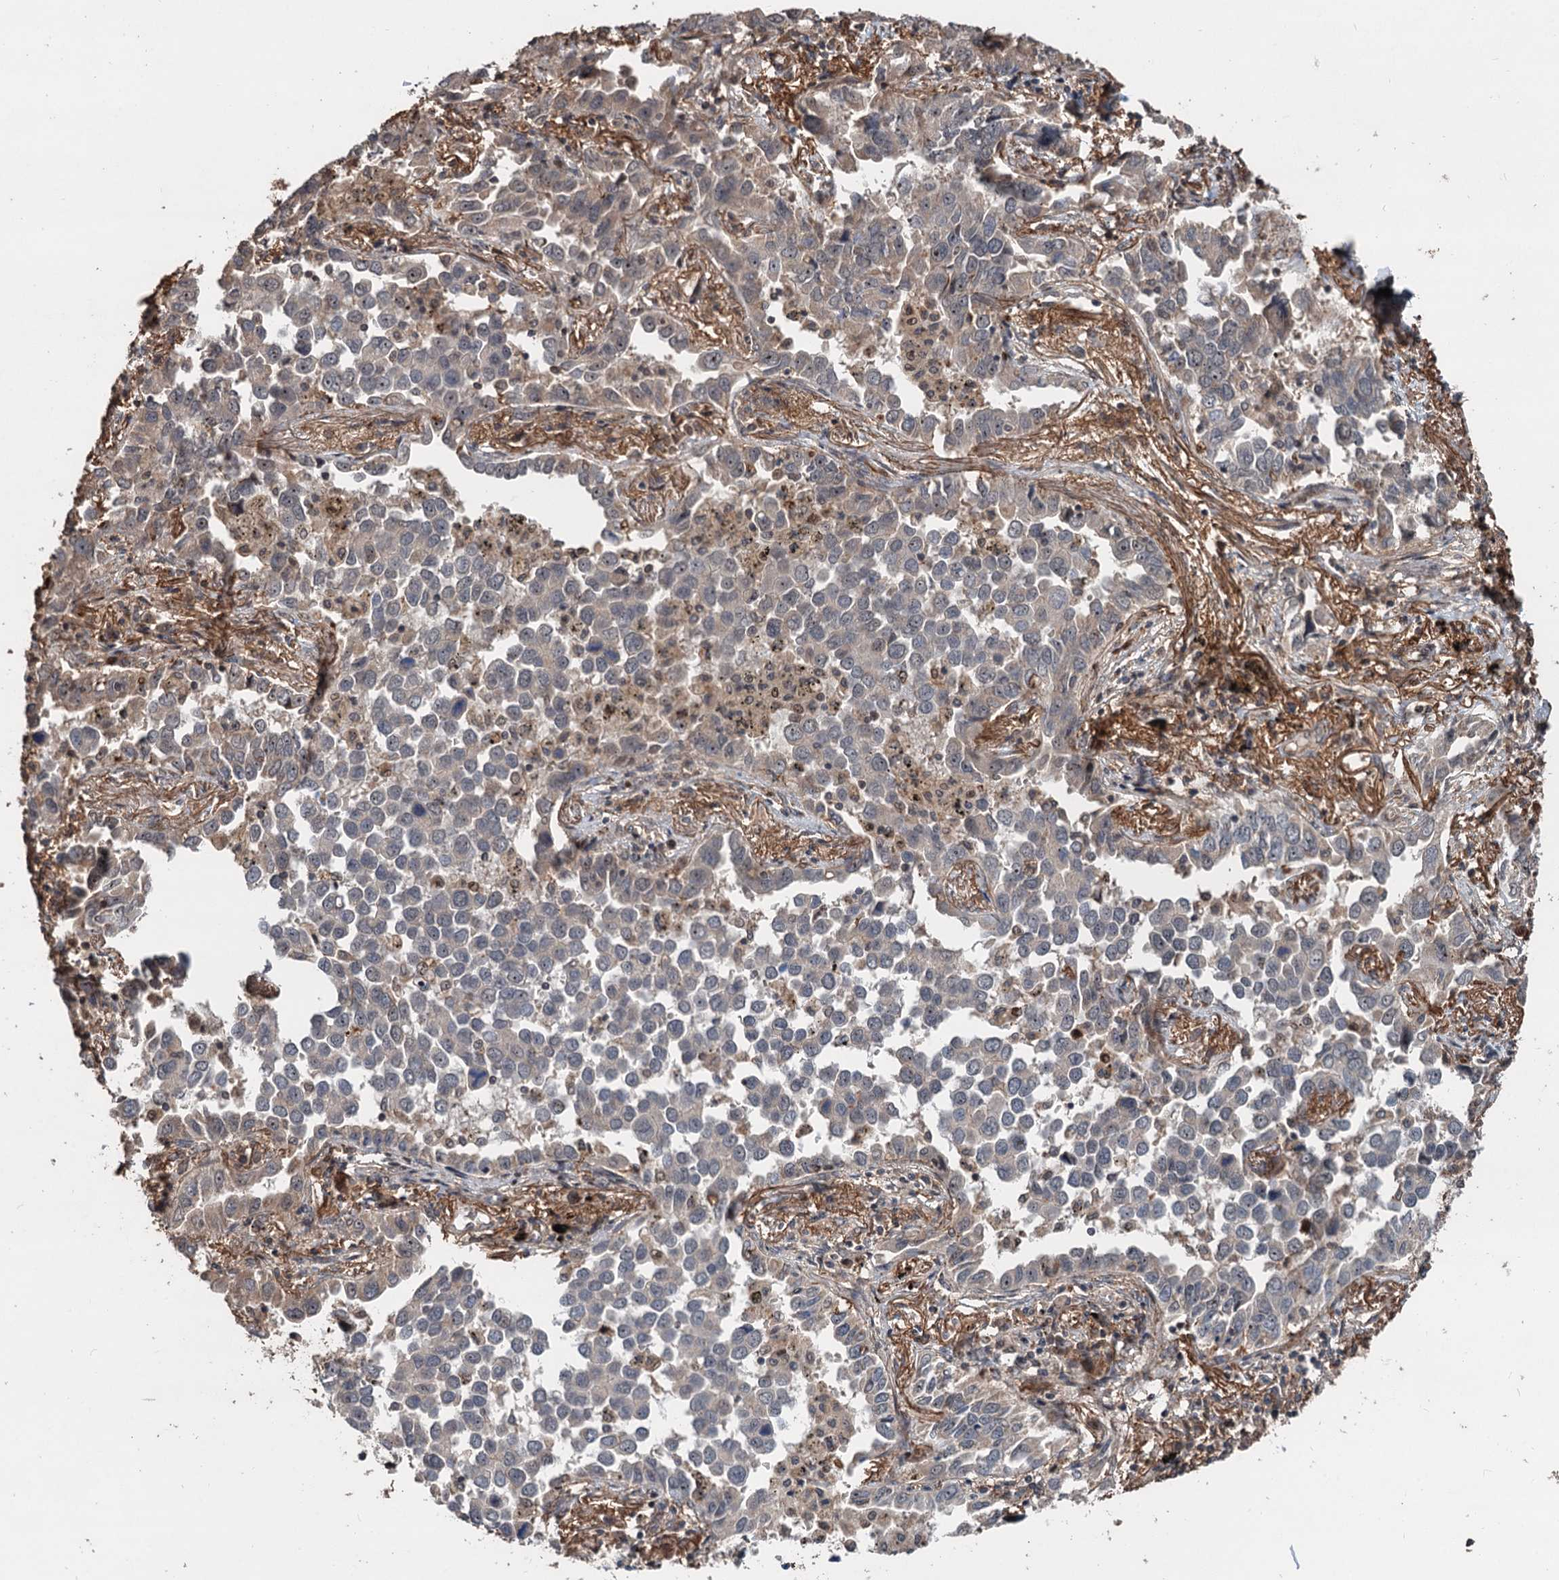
{"staining": {"intensity": "weak", "quantity": "<25%", "location": "nuclear"}, "tissue": "lung cancer", "cell_type": "Tumor cells", "image_type": "cancer", "snomed": [{"axis": "morphology", "description": "Adenocarcinoma, NOS"}, {"axis": "topography", "description": "Lung"}], "caption": "Lung cancer (adenocarcinoma) was stained to show a protein in brown. There is no significant positivity in tumor cells. The staining is performed using DAB brown chromogen with nuclei counter-stained in using hematoxylin.", "gene": "TMA16", "patient": {"sex": "male", "age": 67}}